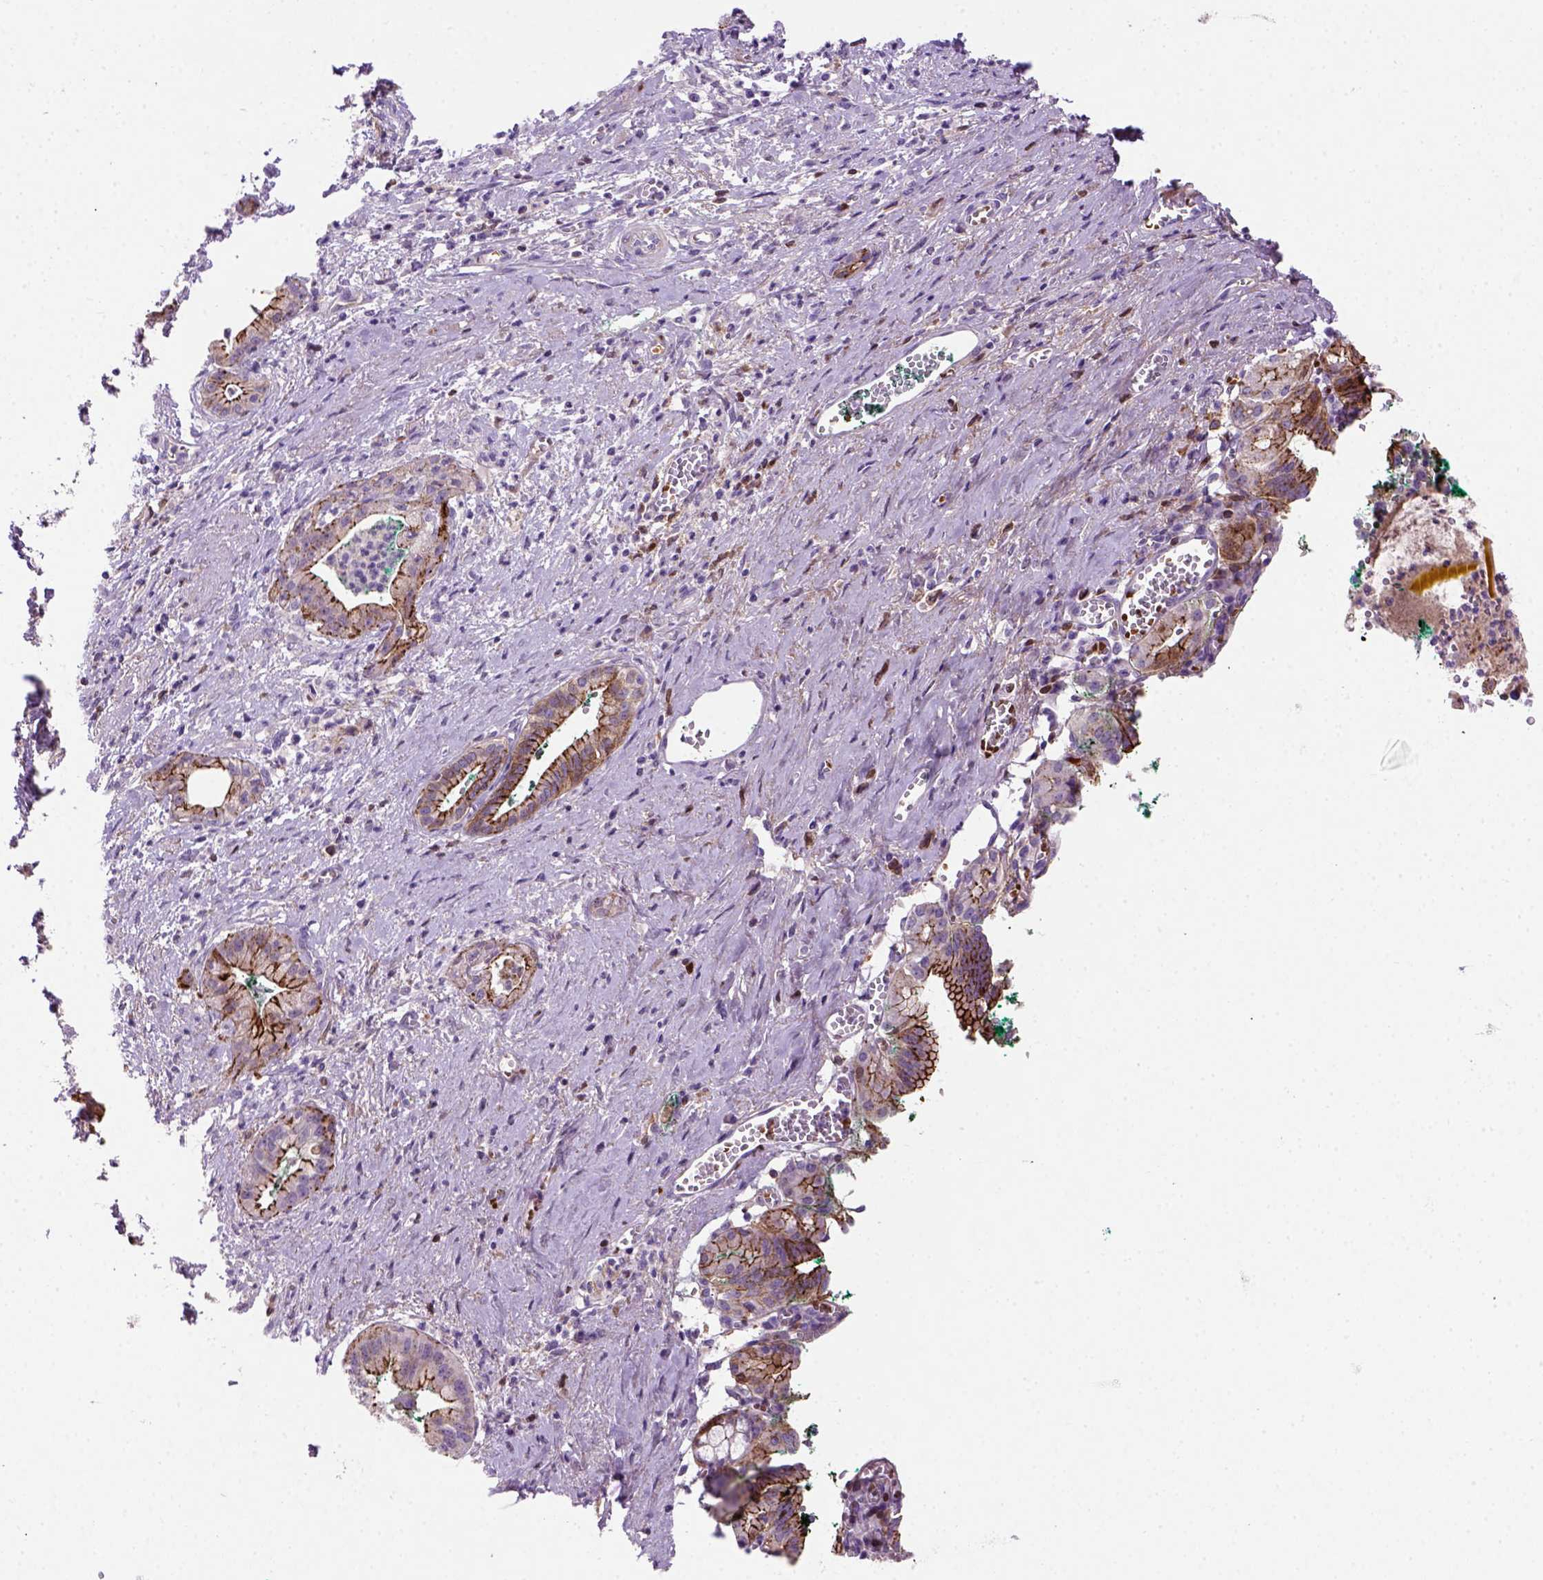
{"staining": {"intensity": "strong", "quantity": ">75%", "location": "cytoplasmic/membranous"}, "tissue": "pancreatic cancer", "cell_type": "Tumor cells", "image_type": "cancer", "snomed": [{"axis": "morphology", "description": "Normal tissue, NOS"}, {"axis": "morphology", "description": "Adenocarcinoma, NOS"}, {"axis": "topography", "description": "Lymph node"}, {"axis": "topography", "description": "Pancreas"}], "caption": "Brown immunohistochemical staining in human pancreatic cancer reveals strong cytoplasmic/membranous expression in approximately >75% of tumor cells.", "gene": "CDH1", "patient": {"sex": "female", "age": 58}}